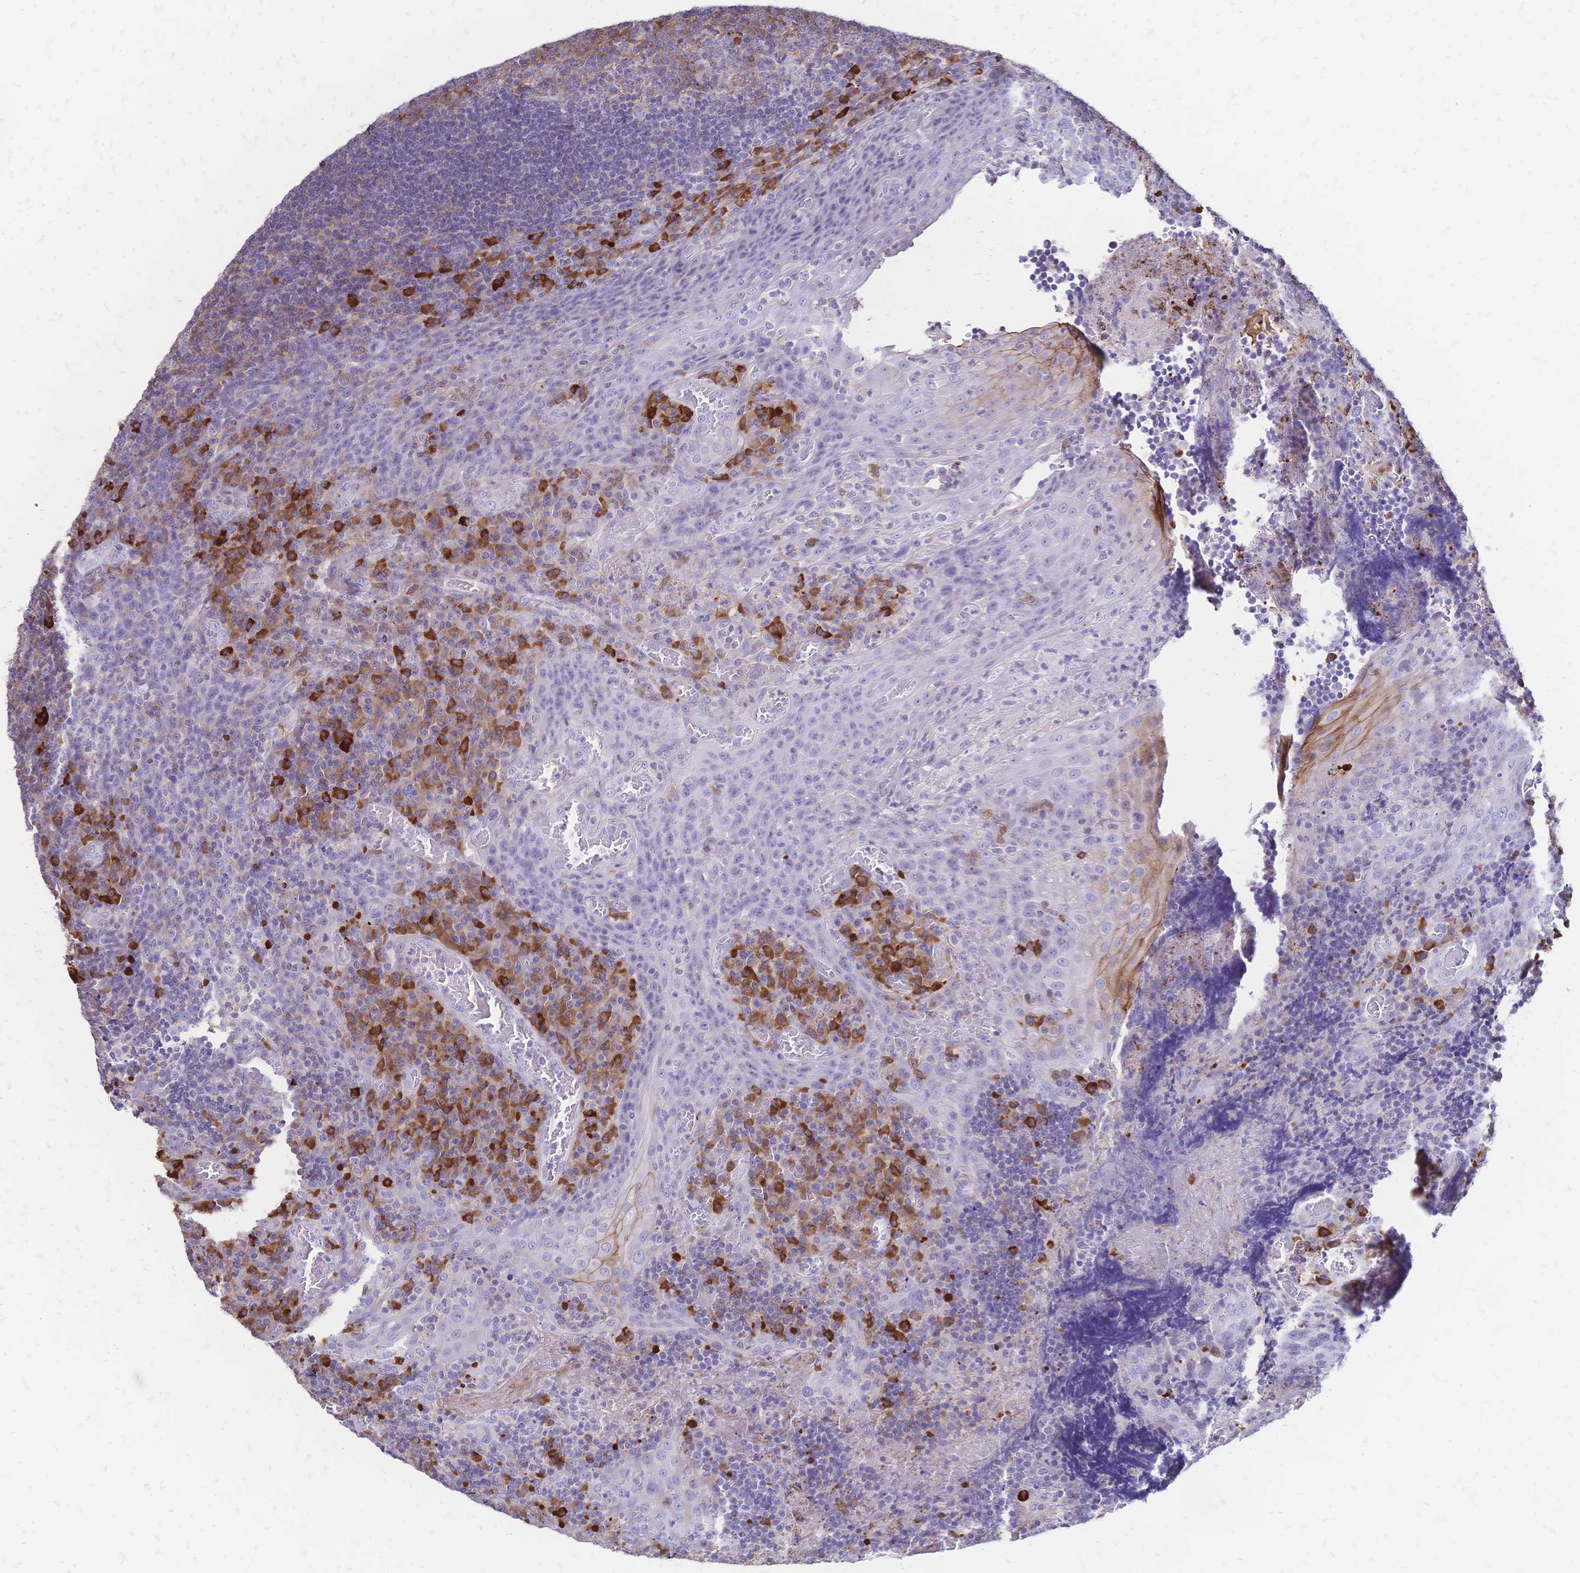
{"staining": {"intensity": "moderate", "quantity": "<25%", "location": "cytoplasmic/membranous"}, "tissue": "tonsil", "cell_type": "Germinal center cells", "image_type": "normal", "snomed": [{"axis": "morphology", "description": "Normal tissue, NOS"}, {"axis": "topography", "description": "Tonsil"}], "caption": "About <25% of germinal center cells in unremarkable tonsil exhibit moderate cytoplasmic/membranous protein expression as visualized by brown immunohistochemical staining.", "gene": "IL2RA", "patient": {"sex": "male", "age": 17}}